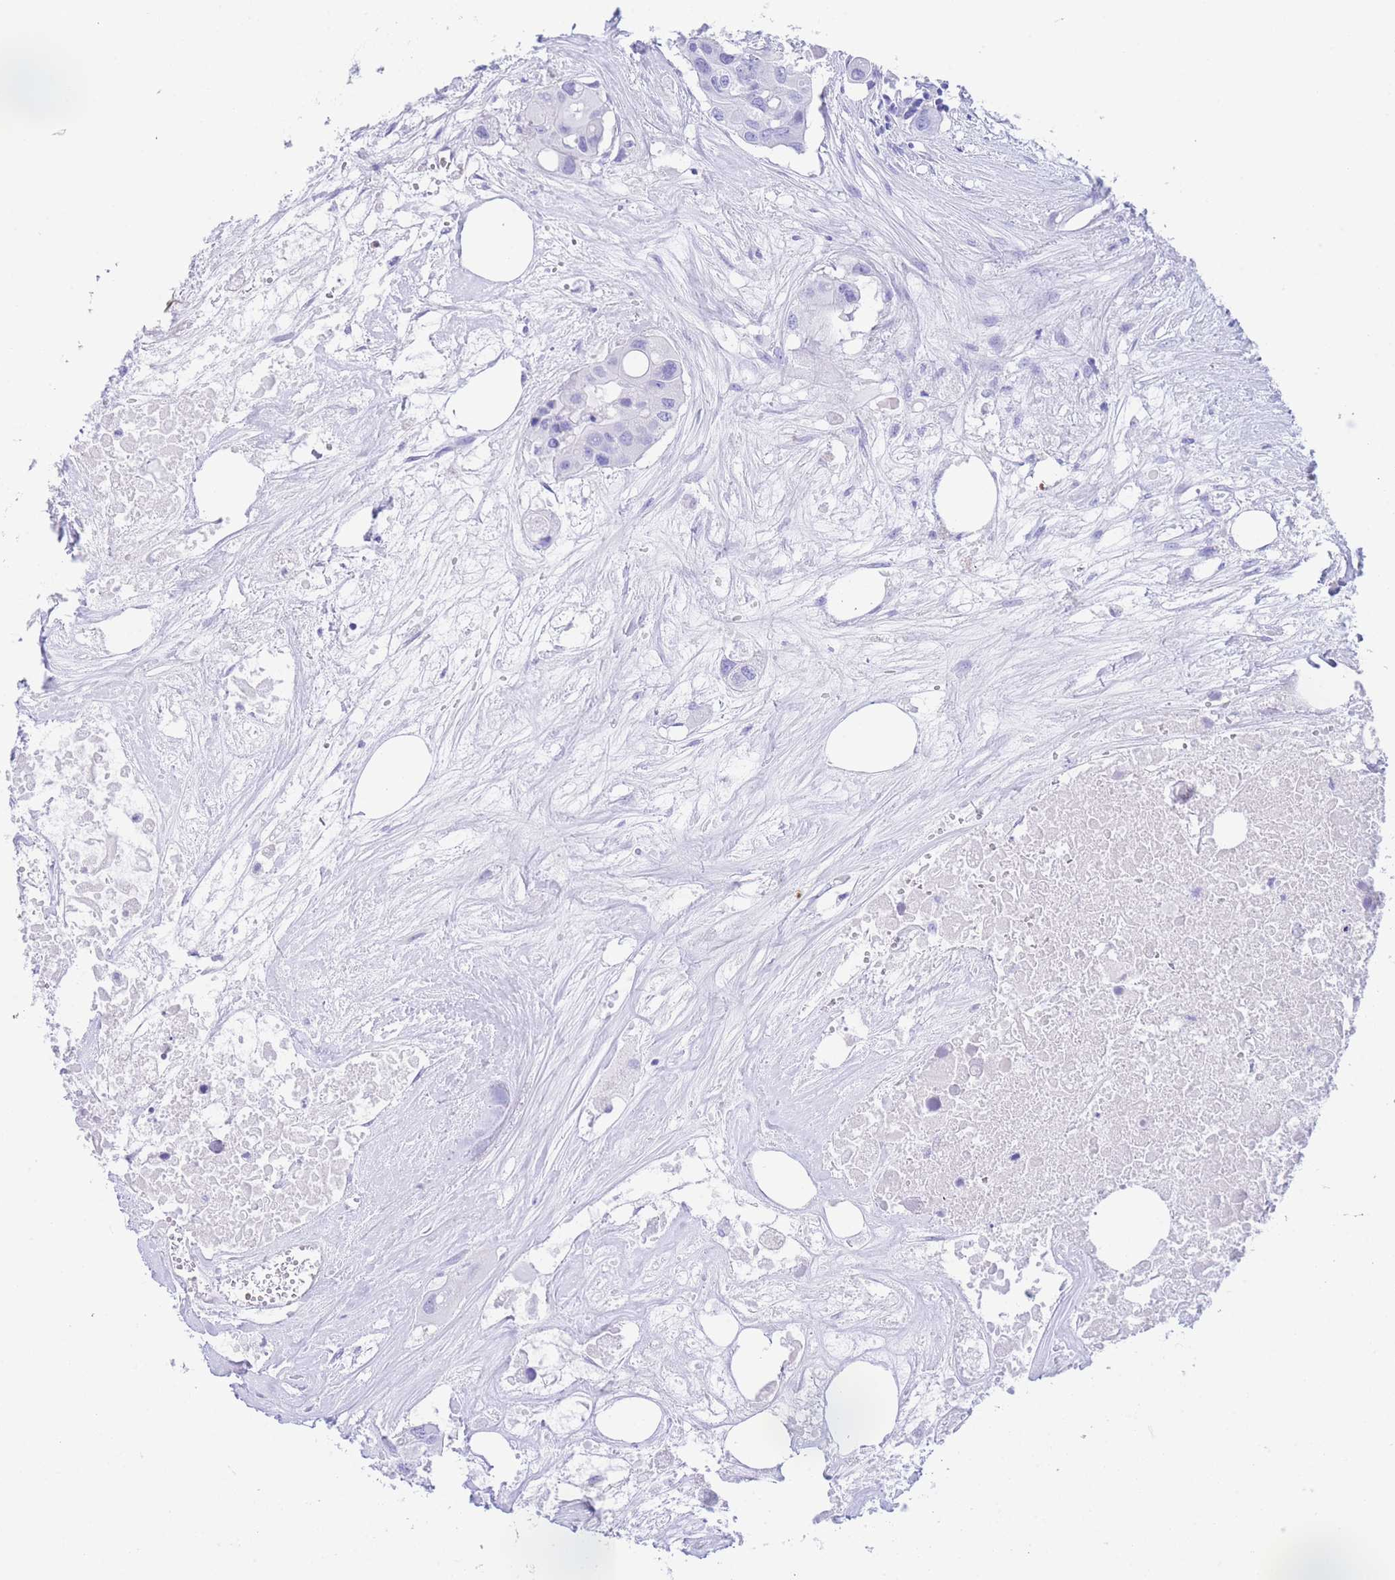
{"staining": {"intensity": "negative", "quantity": "none", "location": "none"}, "tissue": "colorectal cancer", "cell_type": "Tumor cells", "image_type": "cancer", "snomed": [{"axis": "morphology", "description": "Adenocarcinoma, NOS"}, {"axis": "topography", "description": "Colon"}], "caption": "High magnification brightfield microscopy of colorectal cancer (adenocarcinoma) stained with DAB (brown) and counterstained with hematoxylin (blue): tumor cells show no significant positivity.", "gene": "SLCO1B3", "patient": {"sex": "male", "age": 77}}